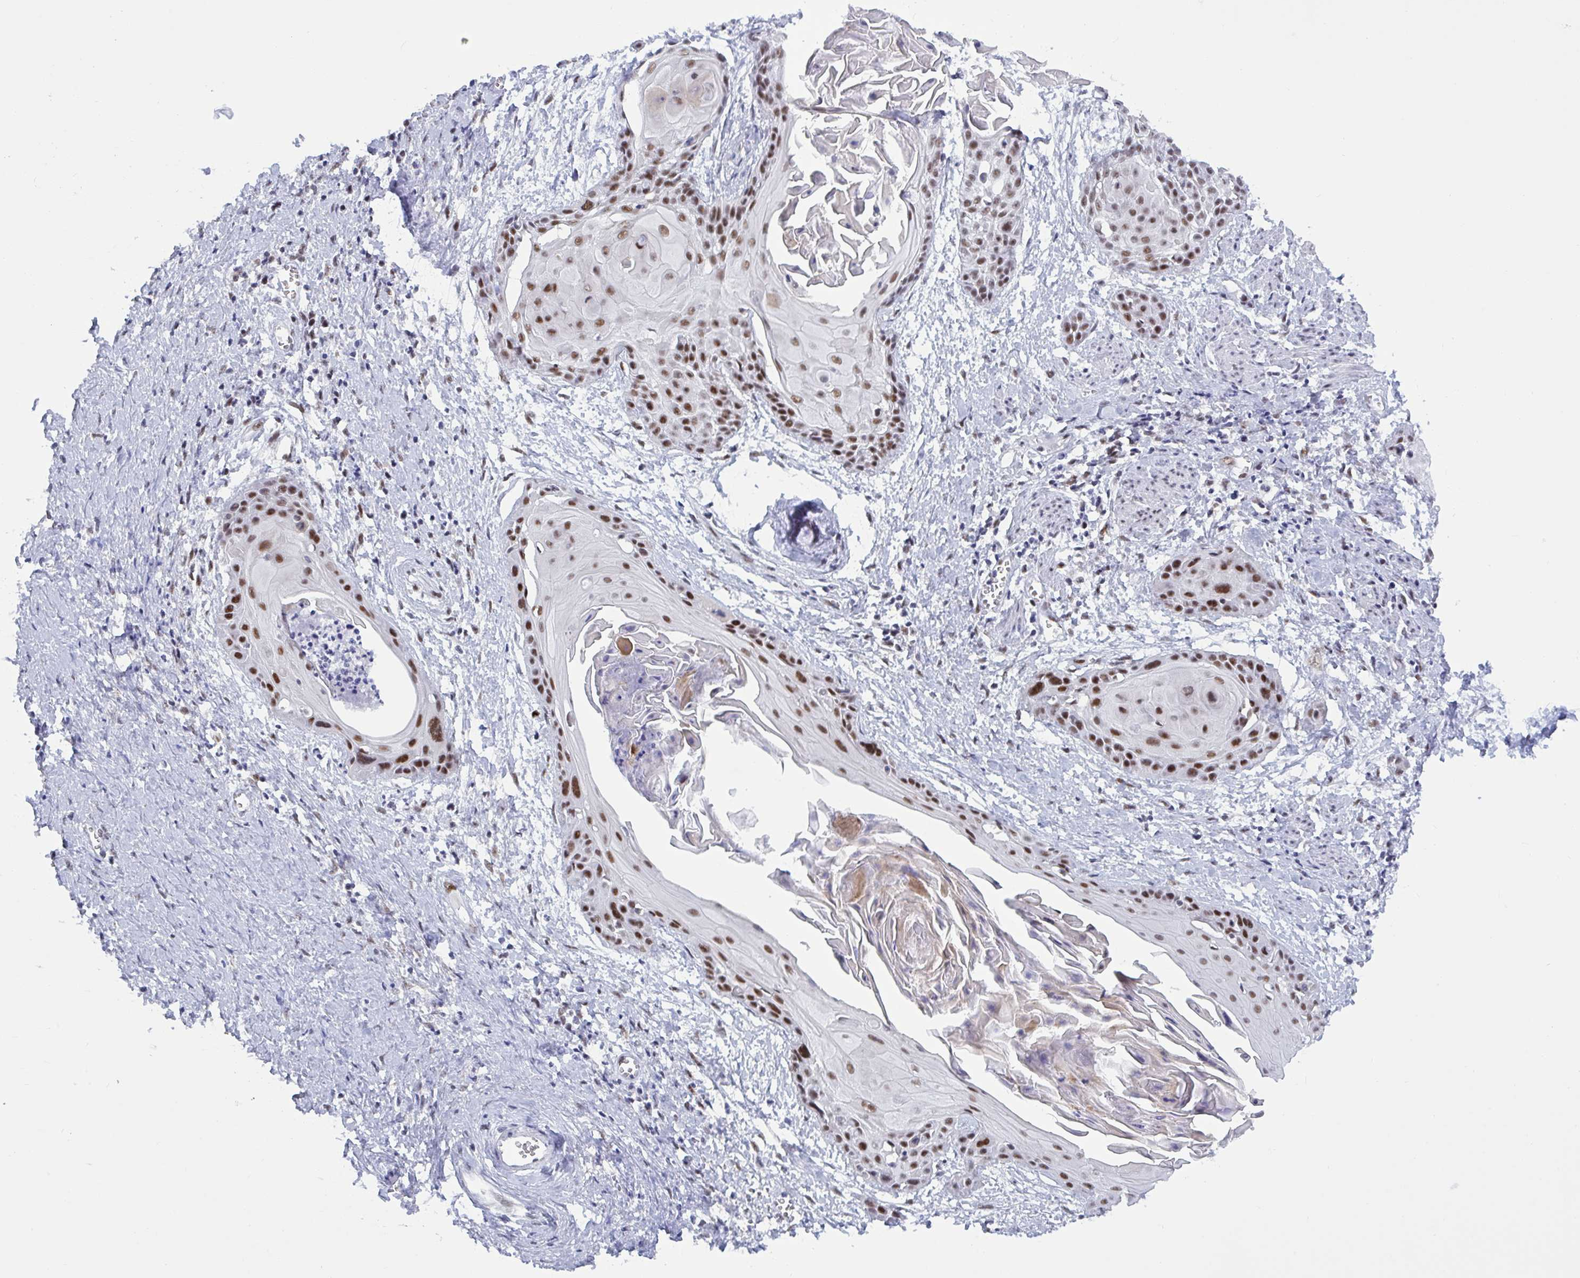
{"staining": {"intensity": "strong", "quantity": "25%-75%", "location": "nuclear"}, "tissue": "cervical cancer", "cell_type": "Tumor cells", "image_type": "cancer", "snomed": [{"axis": "morphology", "description": "Squamous cell carcinoma, NOS"}, {"axis": "topography", "description": "Cervix"}], "caption": "Immunohistochemical staining of human cervical squamous cell carcinoma demonstrates high levels of strong nuclear positivity in approximately 25%-75% of tumor cells.", "gene": "PPP1R10", "patient": {"sex": "female", "age": 57}}